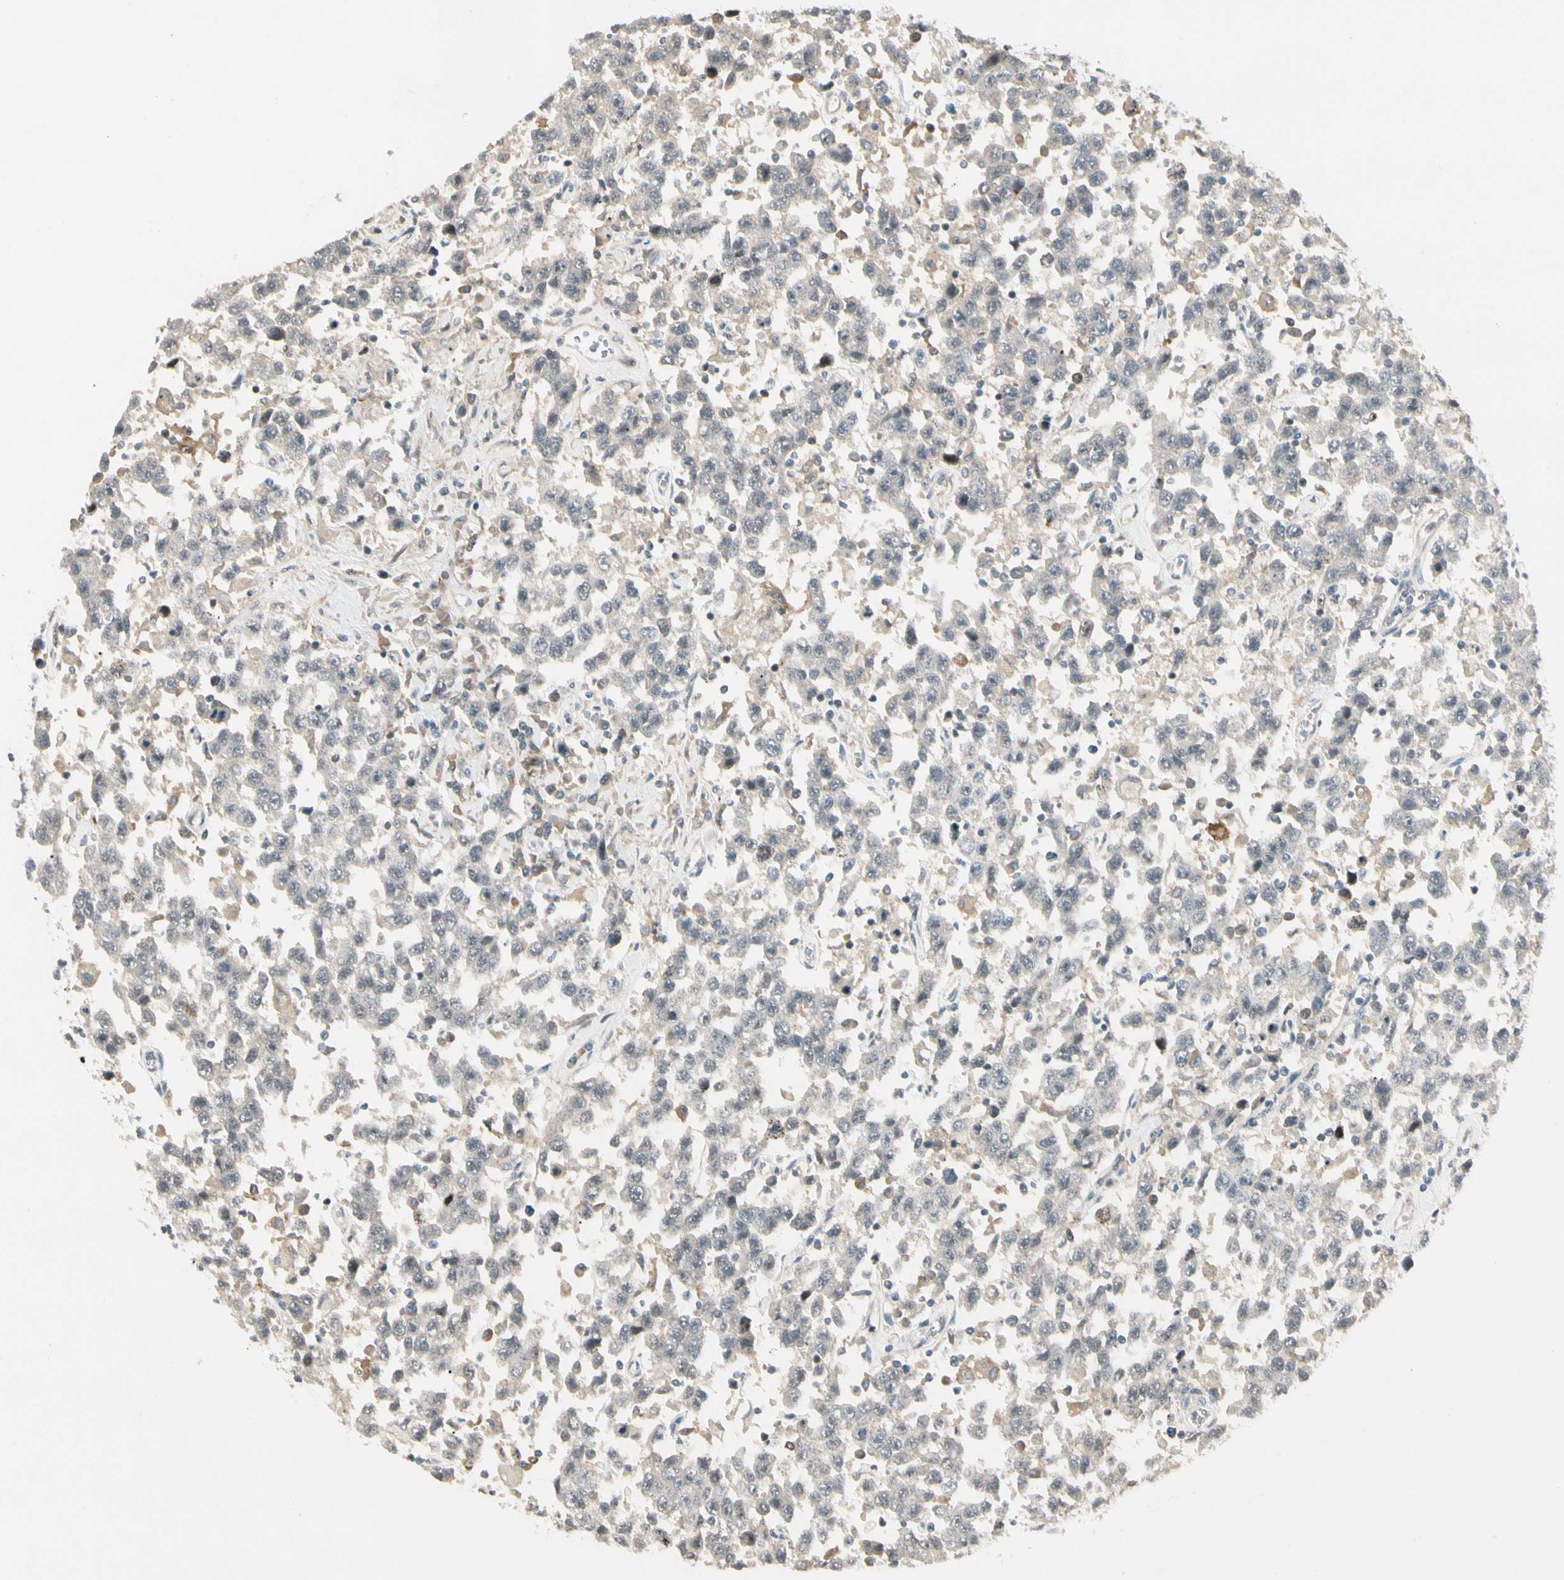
{"staining": {"intensity": "negative", "quantity": "none", "location": "none"}, "tissue": "testis cancer", "cell_type": "Tumor cells", "image_type": "cancer", "snomed": [{"axis": "morphology", "description": "Seminoma, NOS"}, {"axis": "topography", "description": "Testis"}], "caption": "Histopathology image shows no significant protein expression in tumor cells of testis cancer.", "gene": "FNDC3B", "patient": {"sex": "male", "age": 41}}